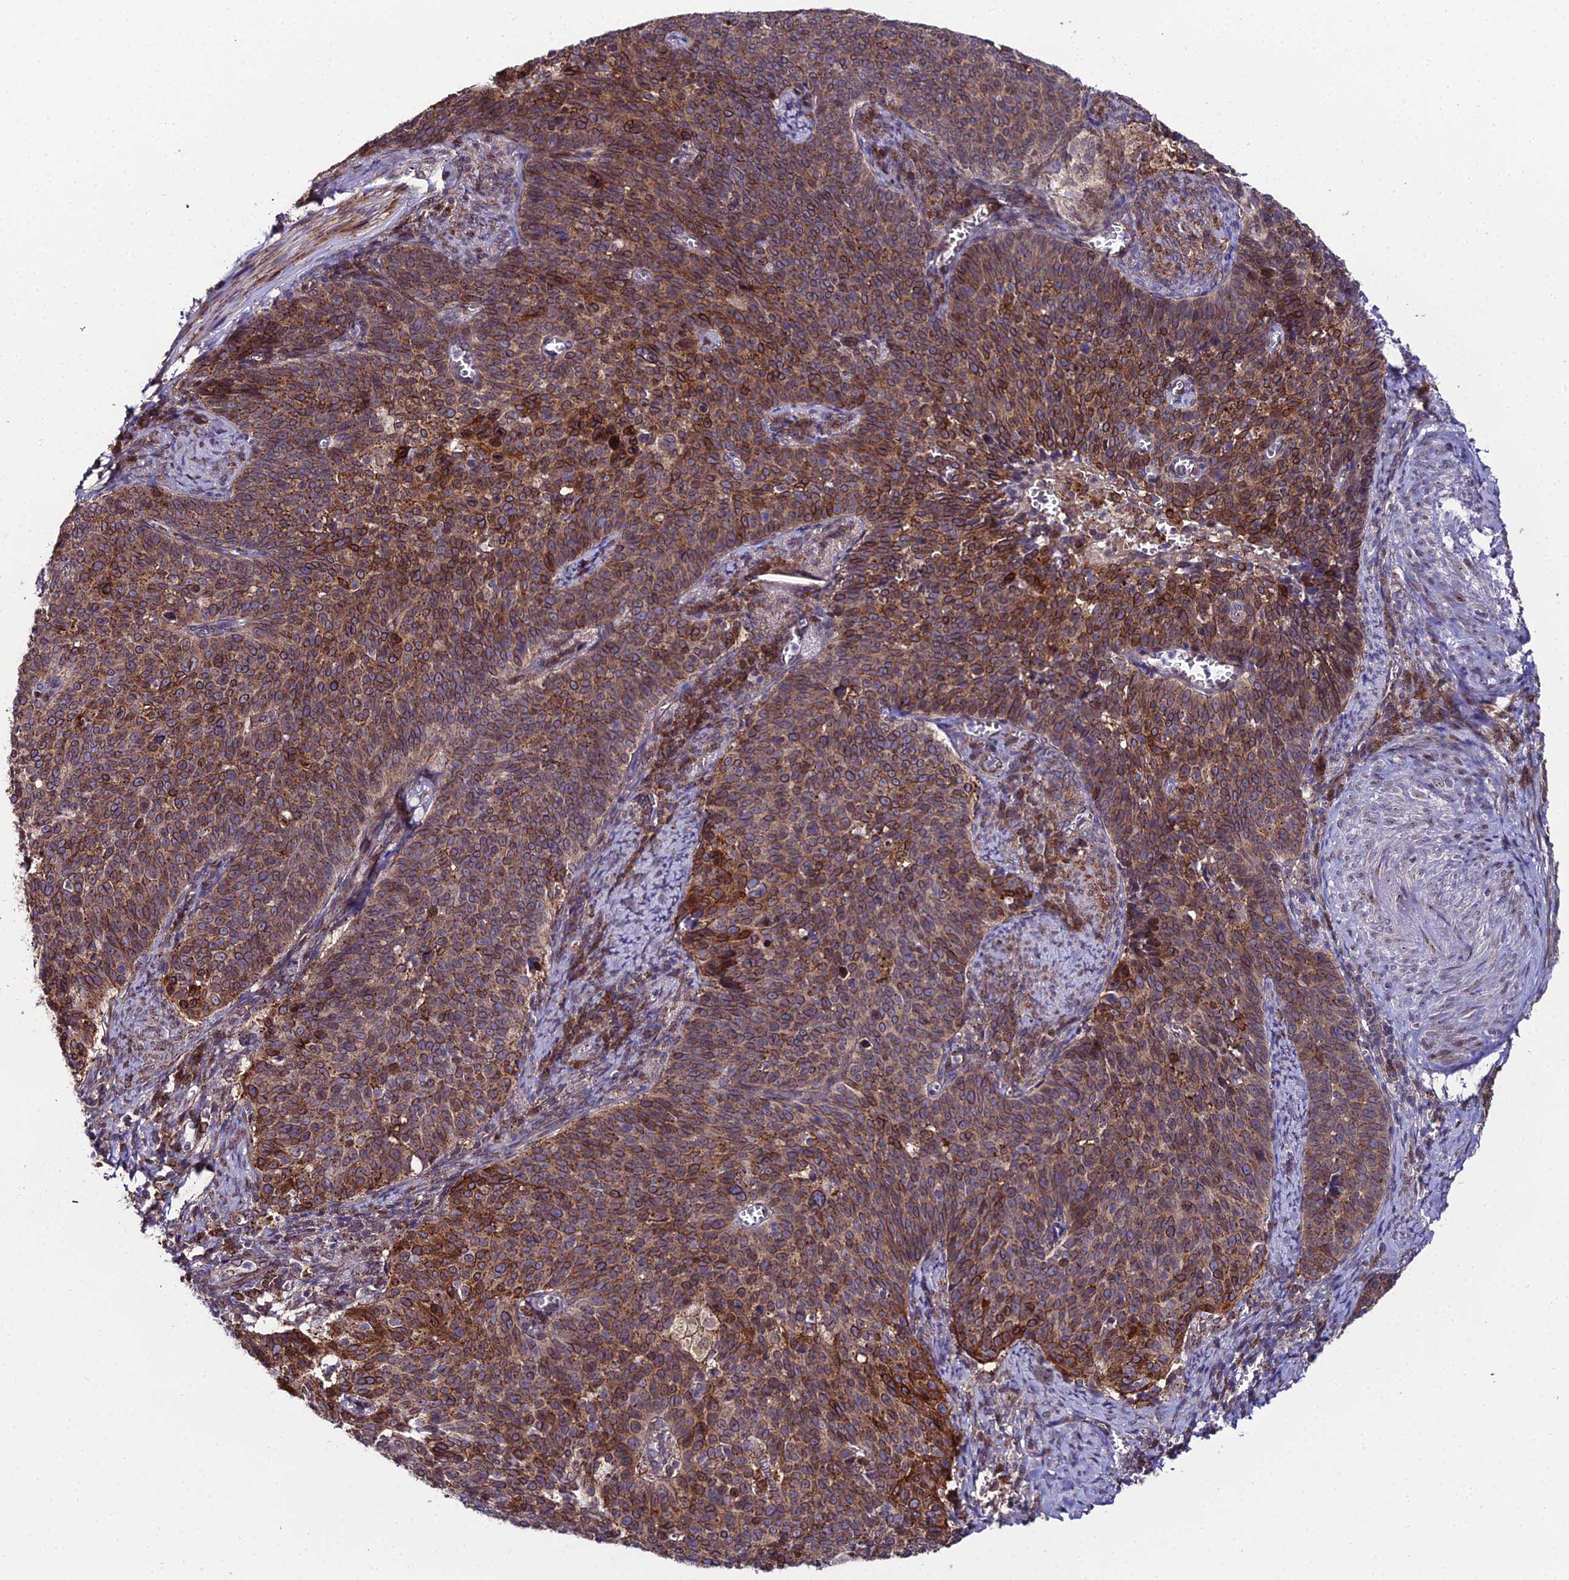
{"staining": {"intensity": "moderate", "quantity": ">75%", "location": "cytoplasmic/membranous"}, "tissue": "cervical cancer", "cell_type": "Tumor cells", "image_type": "cancer", "snomed": [{"axis": "morphology", "description": "Normal tissue, NOS"}, {"axis": "morphology", "description": "Squamous cell carcinoma, NOS"}, {"axis": "topography", "description": "Cervix"}], "caption": "There is medium levels of moderate cytoplasmic/membranous staining in tumor cells of cervical cancer, as demonstrated by immunohistochemical staining (brown color).", "gene": "DDX19A", "patient": {"sex": "female", "age": 39}}